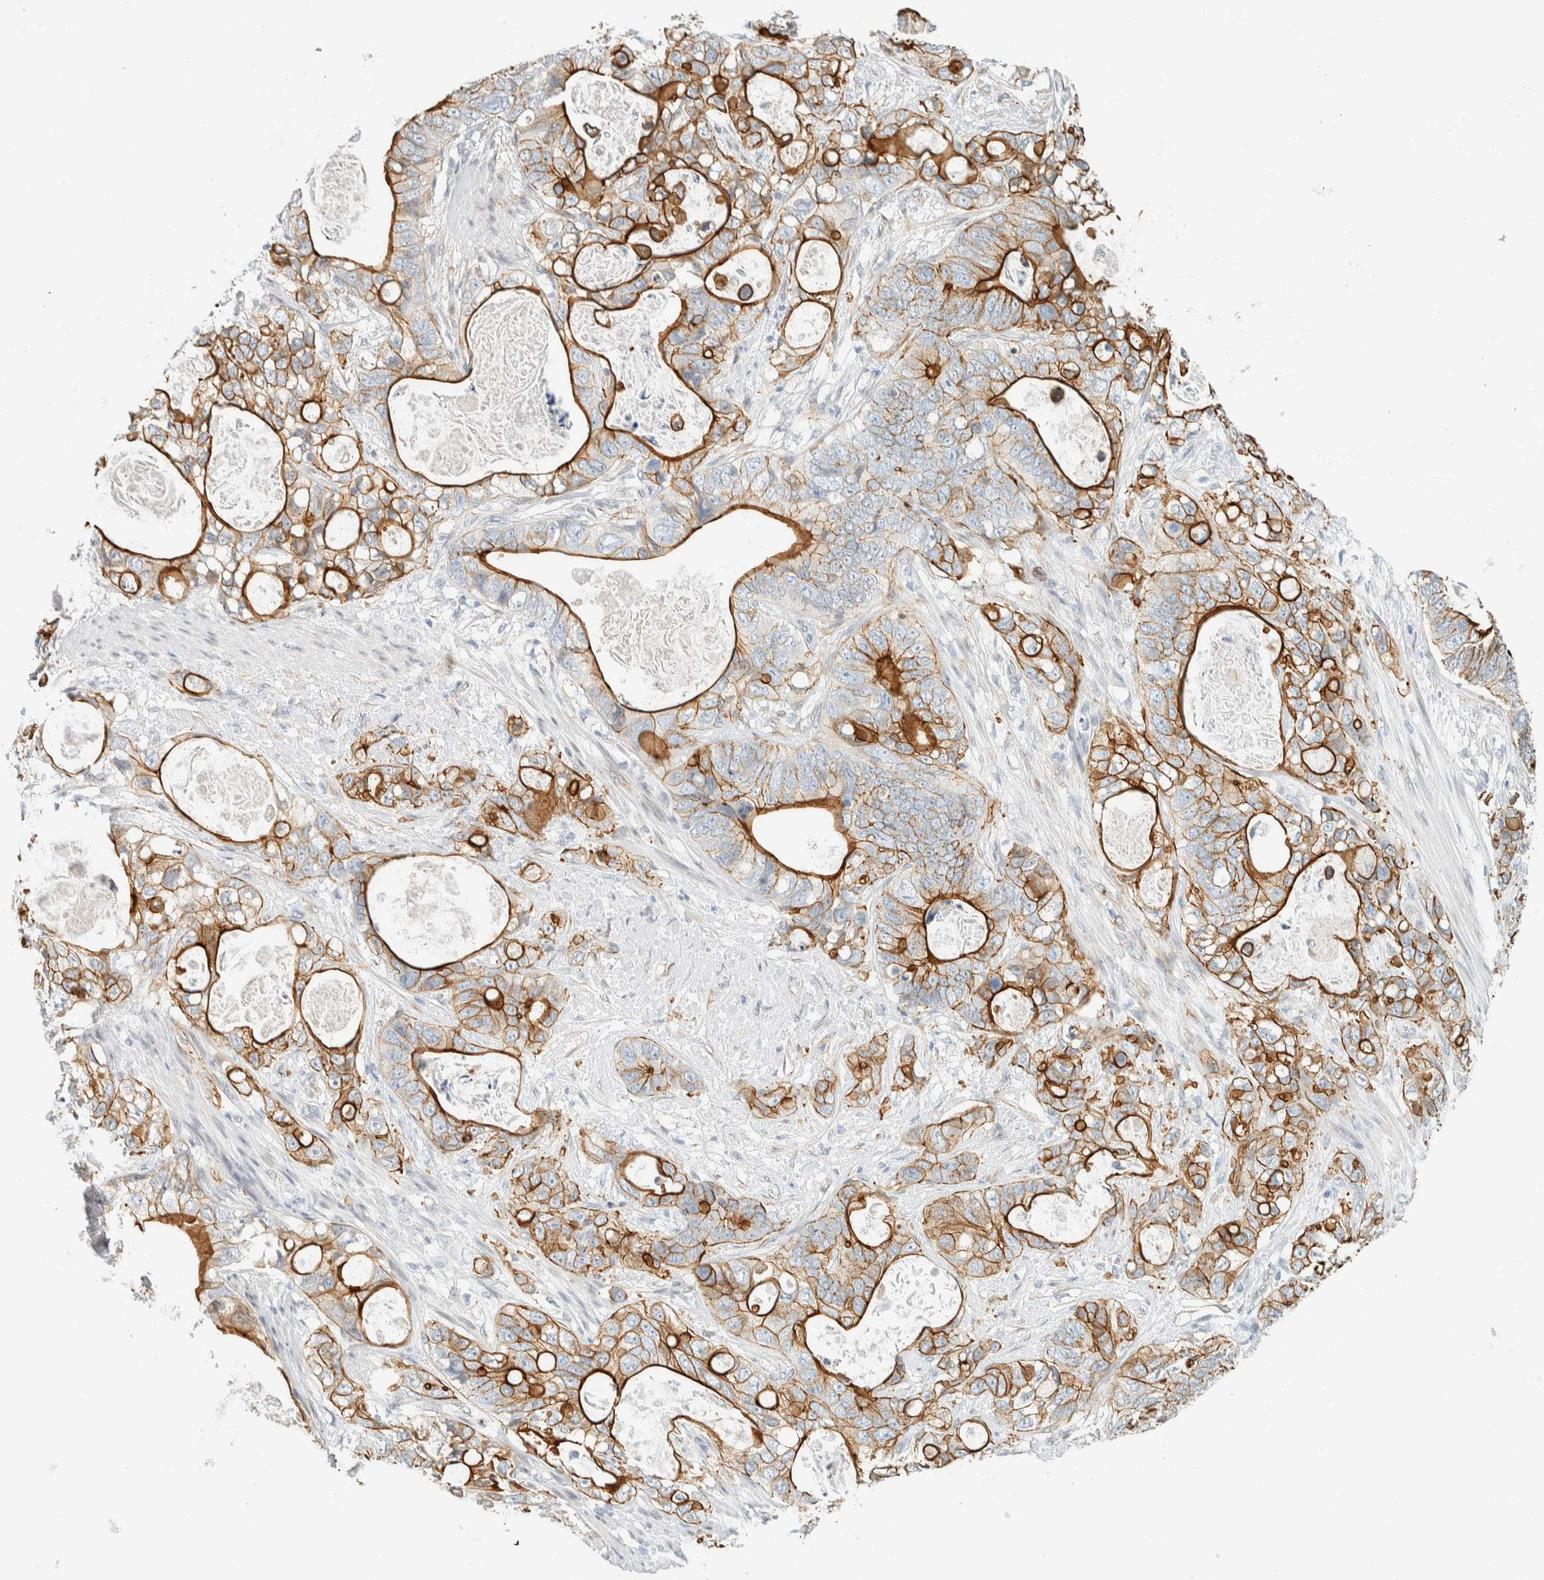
{"staining": {"intensity": "strong", "quantity": "25%-75%", "location": "cytoplasmic/membranous"}, "tissue": "stomach cancer", "cell_type": "Tumor cells", "image_type": "cancer", "snomed": [{"axis": "morphology", "description": "Normal tissue, NOS"}, {"axis": "morphology", "description": "Adenocarcinoma, NOS"}, {"axis": "topography", "description": "Stomach"}], "caption": "Immunohistochemical staining of human stomach cancer shows strong cytoplasmic/membranous protein staining in approximately 25%-75% of tumor cells. The staining was performed using DAB, with brown indicating positive protein expression. Nuclei are stained blue with hematoxylin.", "gene": "C1QTNF12", "patient": {"sex": "female", "age": 89}}